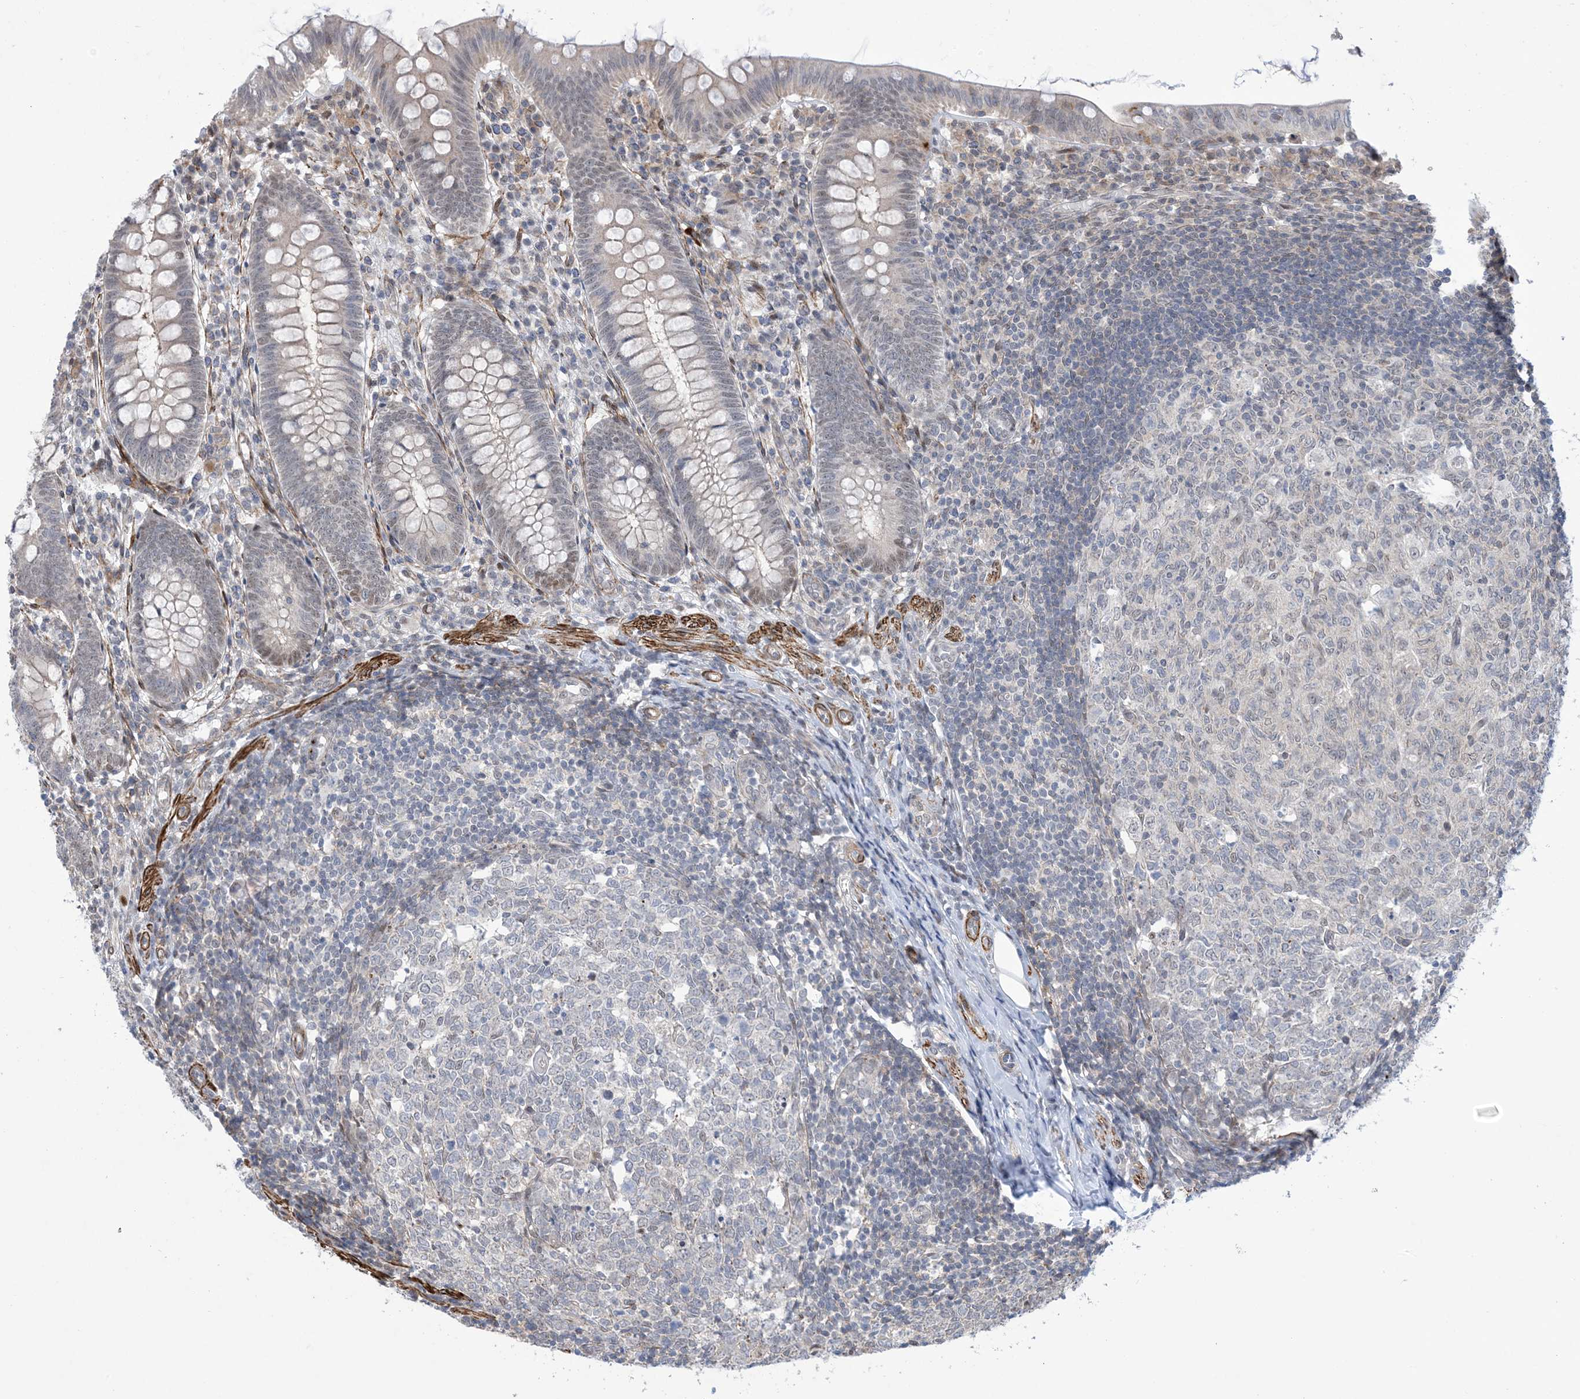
{"staining": {"intensity": "moderate", "quantity": "<25%", "location": "cytoplasmic/membranous"}, "tissue": "appendix", "cell_type": "Glandular cells", "image_type": "normal", "snomed": [{"axis": "morphology", "description": "Normal tissue, NOS"}, {"axis": "topography", "description": "Appendix"}], "caption": "Immunohistochemistry micrograph of benign human appendix stained for a protein (brown), which demonstrates low levels of moderate cytoplasmic/membranous staining in about <25% of glandular cells.", "gene": "ZNF8", "patient": {"sex": "male", "age": 14}}